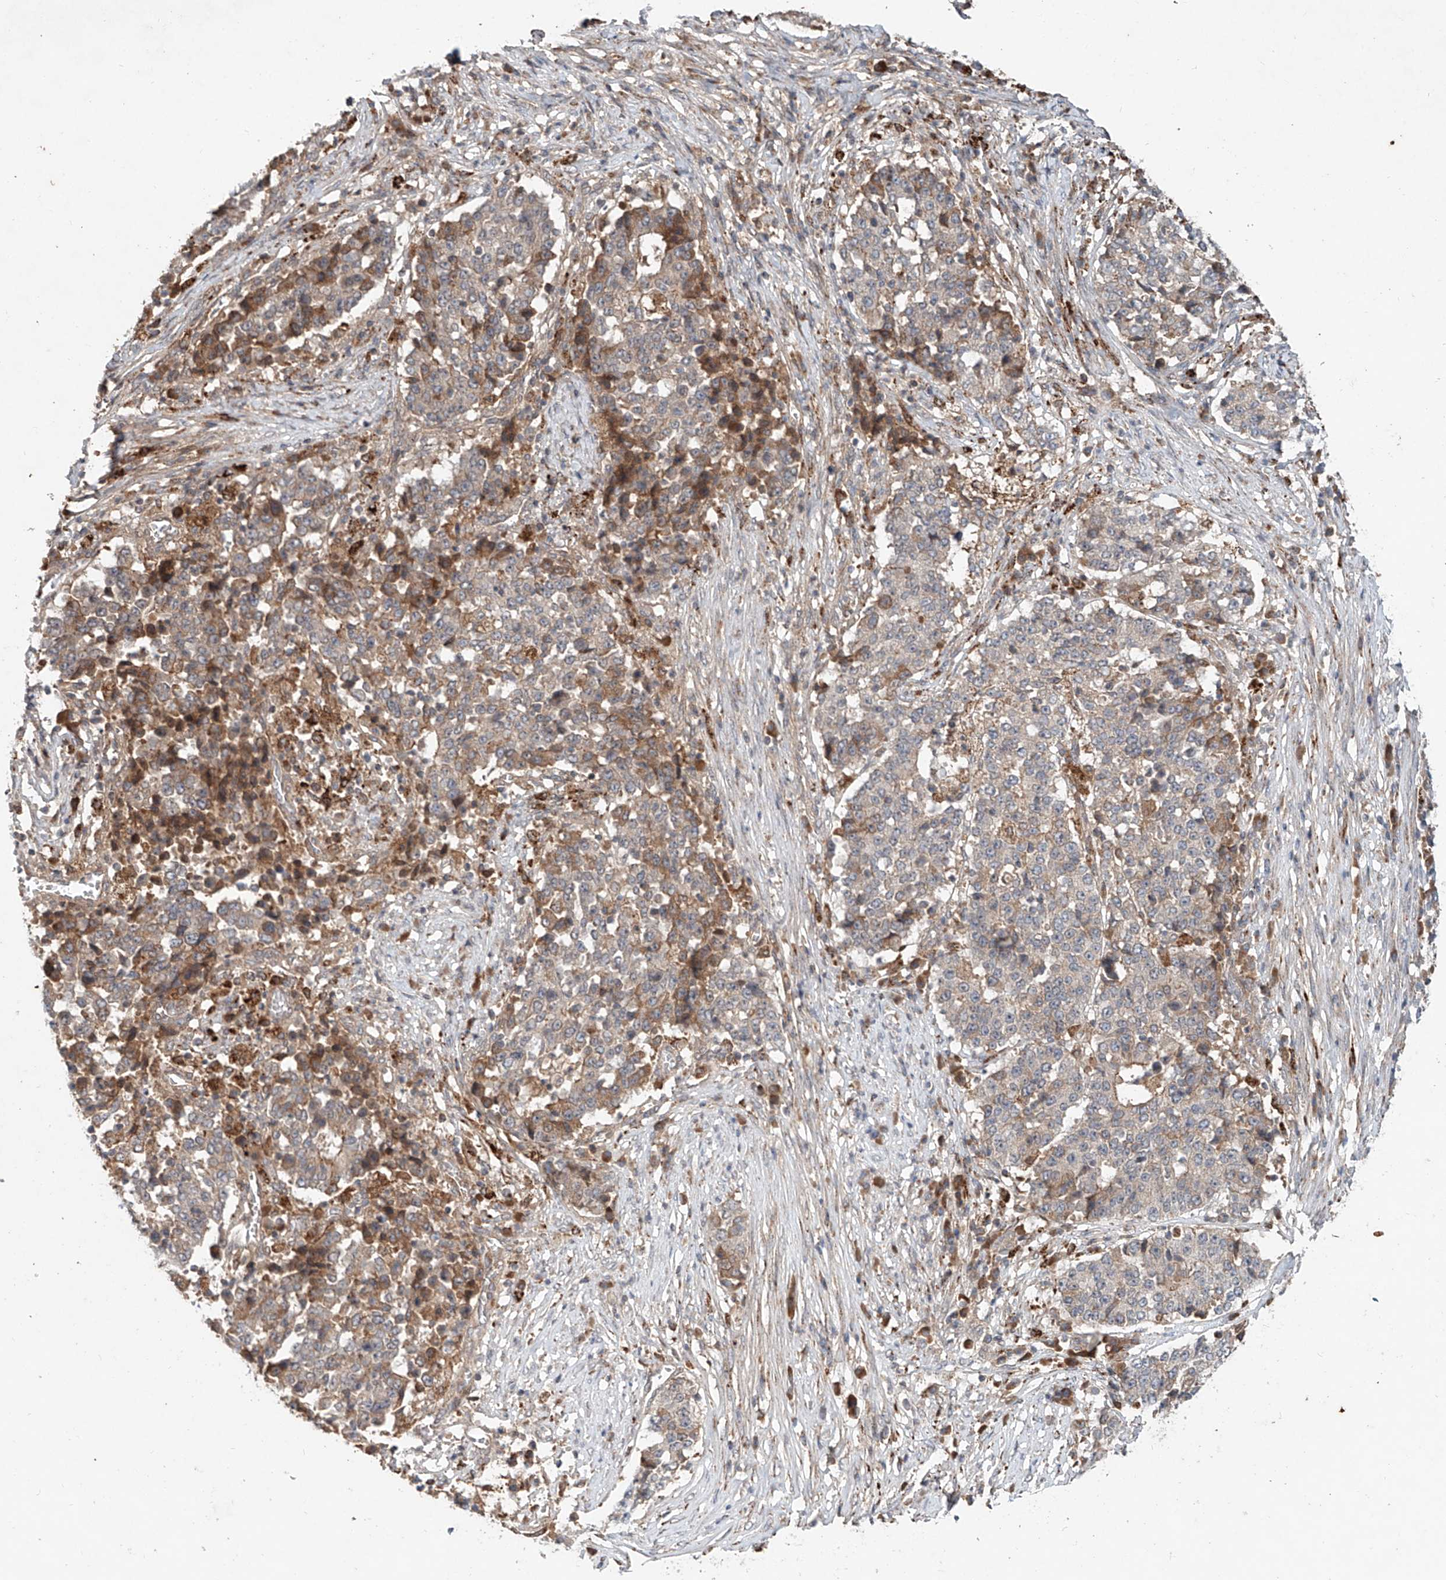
{"staining": {"intensity": "moderate", "quantity": "<25%", "location": "cytoplasmic/membranous"}, "tissue": "stomach cancer", "cell_type": "Tumor cells", "image_type": "cancer", "snomed": [{"axis": "morphology", "description": "Adenocarcinoma, NOS"}, {"axis": "topography", "description": "Stomach"}], "caption": "DAB (3,3'-diaminobenzidine) immunohistochemical staining of human stomach cancer demonstrates moderate cytoplasmic/membranous protein expression in approximately <25% of tumor cells. (IHC, brightfield microscopy, high magnification).", "gene": "IER5", "patient": {"sex": "male", "age": 59}}